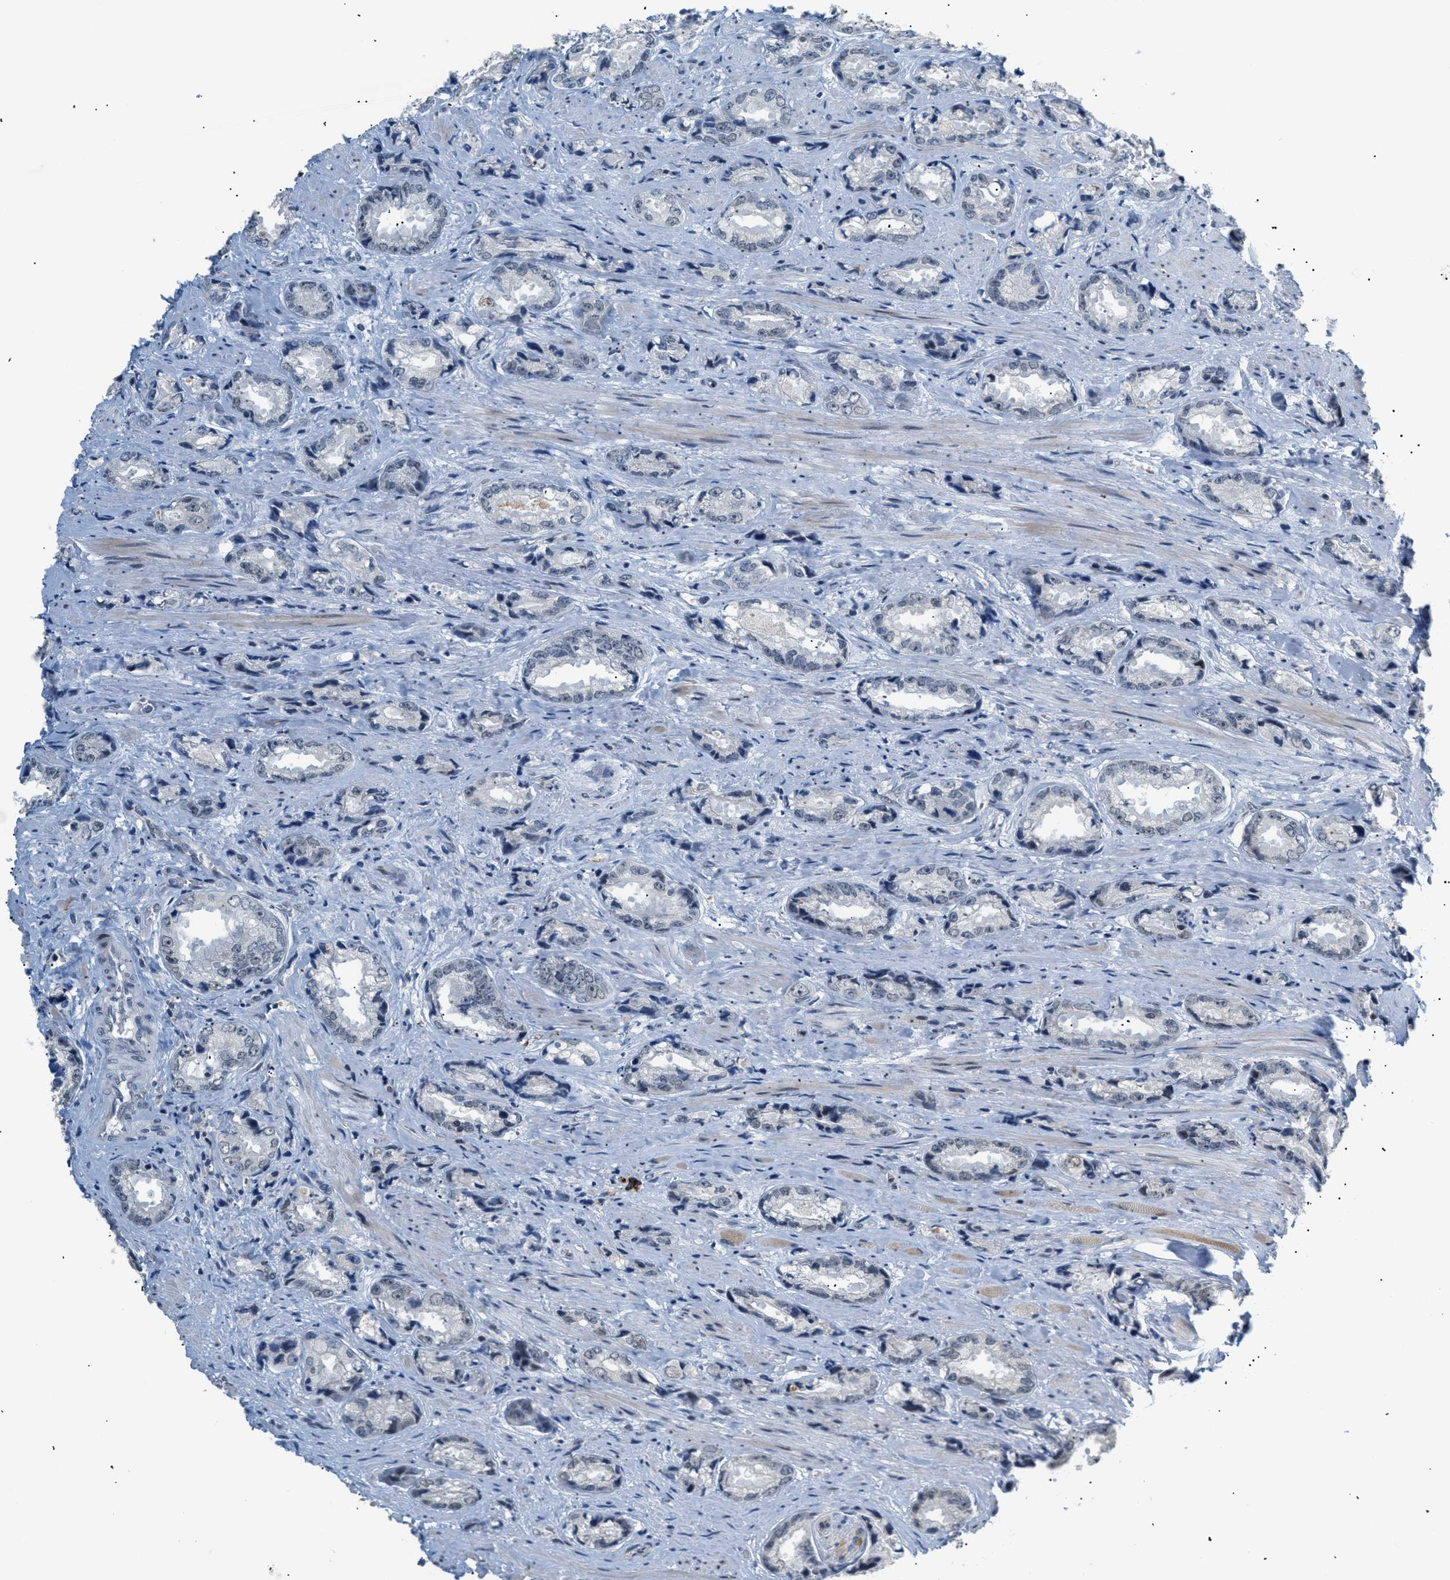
{"staining": {"intensity": "negative", "quantity": "none", "location": "none"}, "tissue": "prostate cancer", "cell_type": "Tumor cells", "image_type": "cancer", "snomed": [{"axis": "morphology", "description": "Adenocarcinoma, High grade"}, {"axis": "topography", "description": "Prostate"}], "caption": "Immunohistochemical staining of prostate high-grade adenocarcinoma shows no significant positivity in tumor cells. (Immunohistochemistry (ihc), brightfield microscopy, high magnification).", "gene": "KCNC3", "patient": {"sex": "male", "age": 61}}